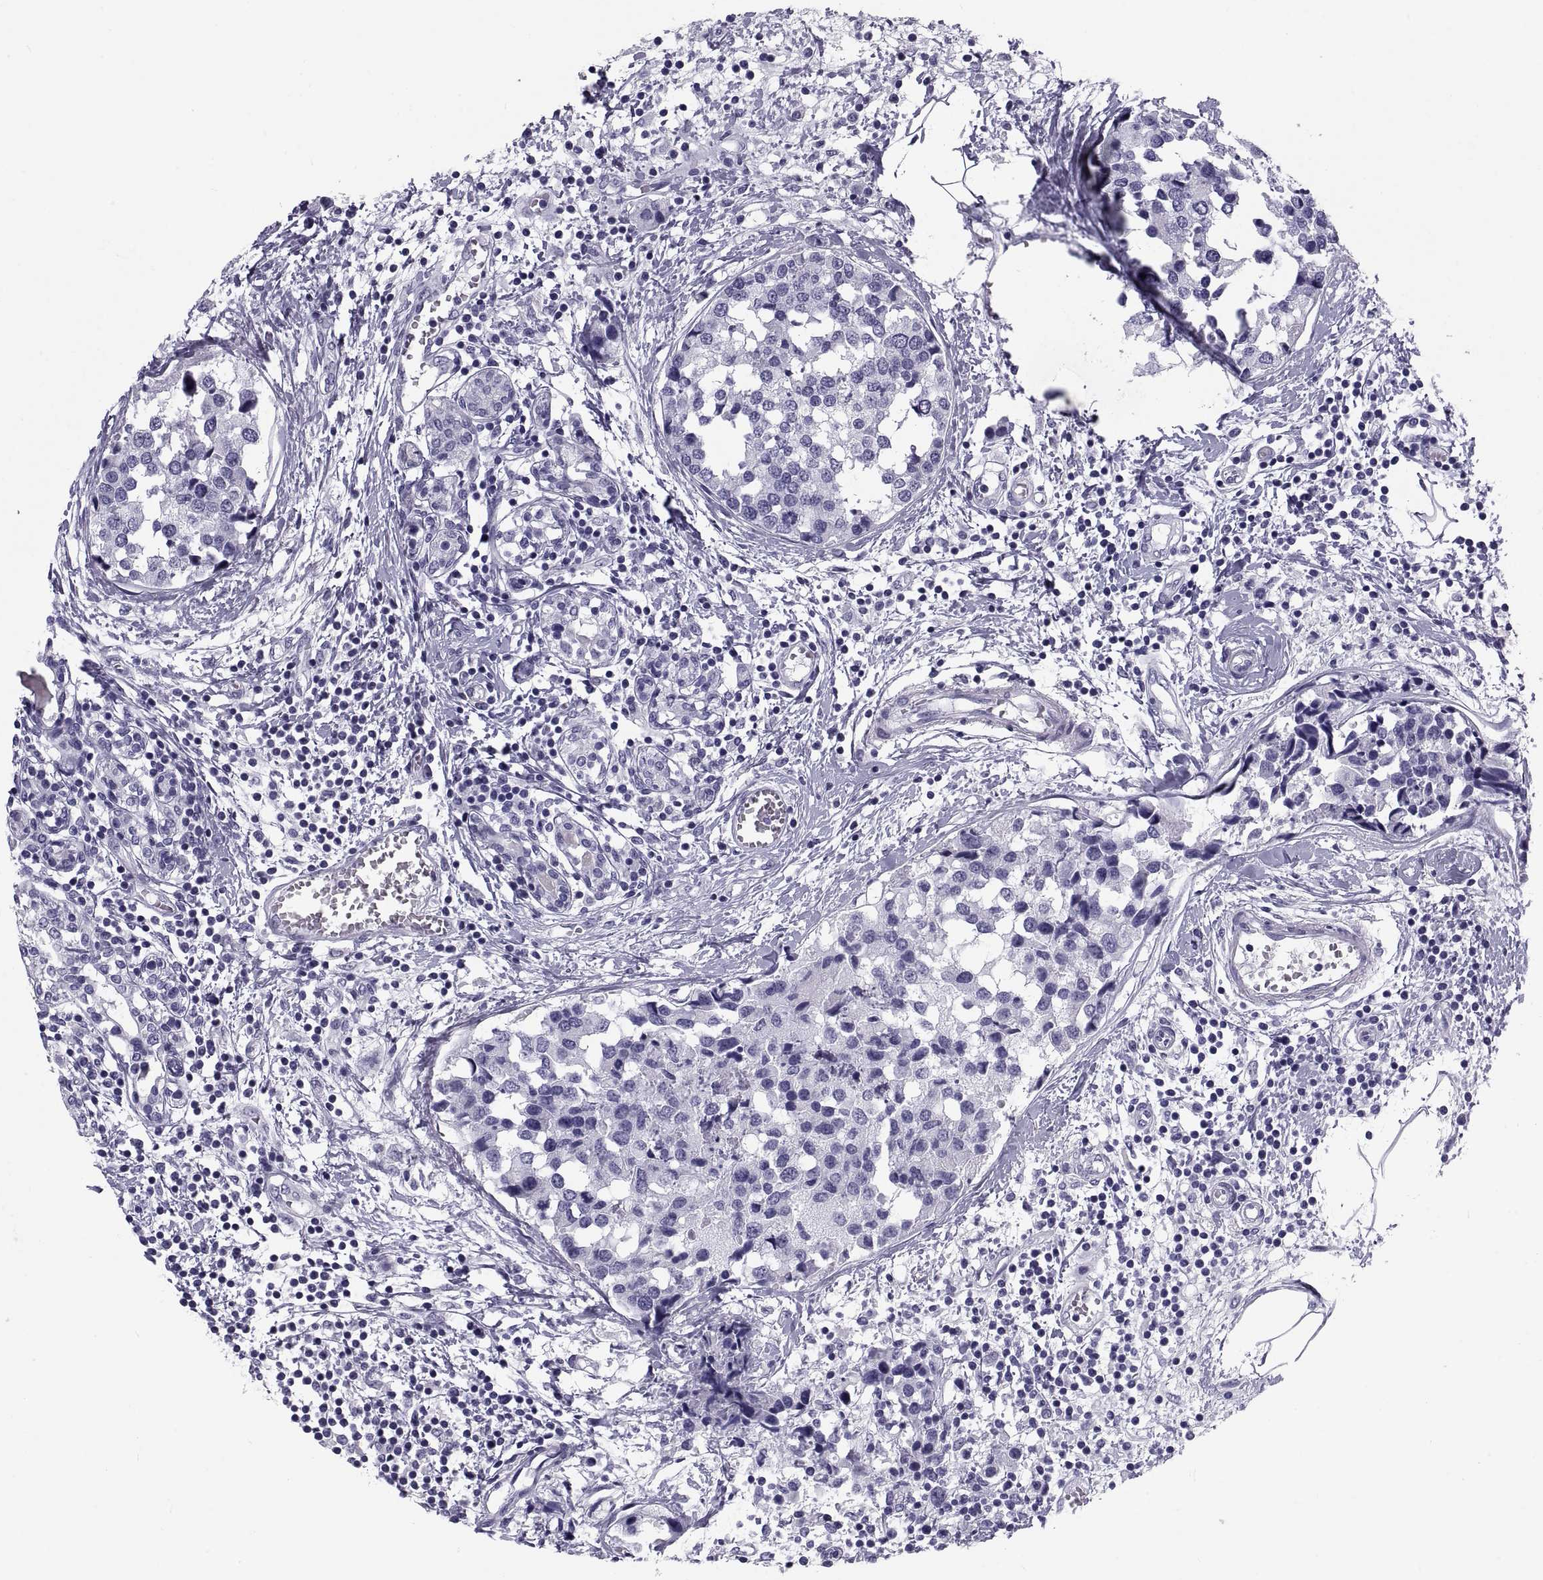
{"staining": {"intensity": "negative", "quantity": "none", "location": "none"}, "tissue": "breast cancer", "cell_type": "Tumor cells", "image_type": "cancer", "snomed": [{"axis": "morphology", "description": "Lobular carcinoma"}, {"axis": "topography", "description": "Breast"}], "caption": "High magnification brightfield microscopy of breast cancer (lobular carcinoma) stained with DAB (brown) and counterstained with hematoxylin (blue): tumor cells show no significant expression.", "gene": "DEFB129", "patient": {"sex": "female", "age": 59}}